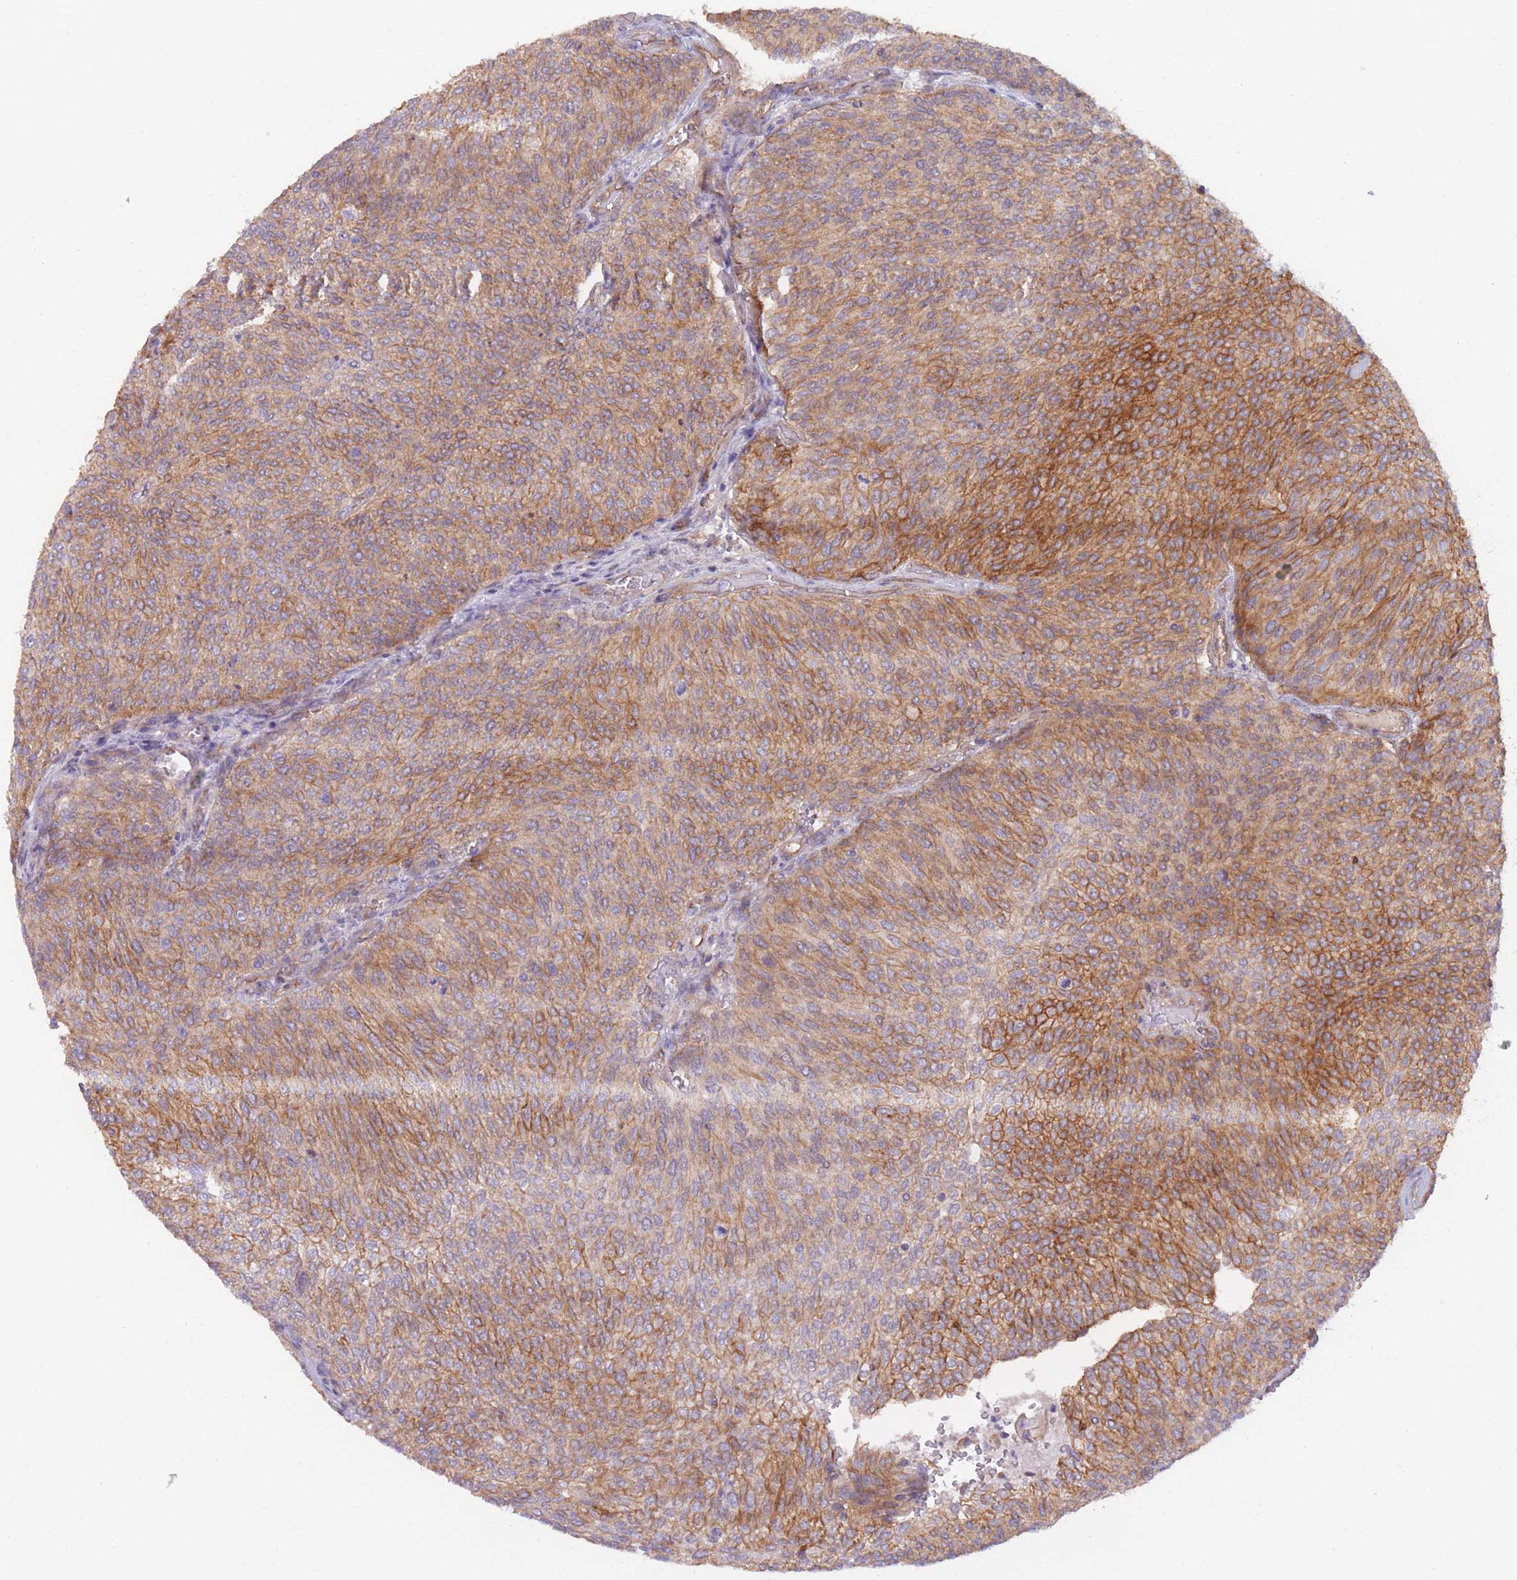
{"staining": {"intensity": "moderate", "quantity": ">75%", "location": "cytoplasmic/membranous"}, "tissue": "urothelial cancer", "cell_type": "Tumor cells", "image_type": "cancer", "snomed": [{"axis": "morphology", "description": "Urothelial carcinoma, Low grade"}, {"axis": "topography", "description": "Urinary bladder"}], "caption": "This is a micrograph of immunohistochemistry (IHC) staining of urothelial cancer, which shows moderate staining in the cytoplasmic/membranous of tumor cells.", "gene": "WDR93", "patient": {"sex": "female", "age": 79}}